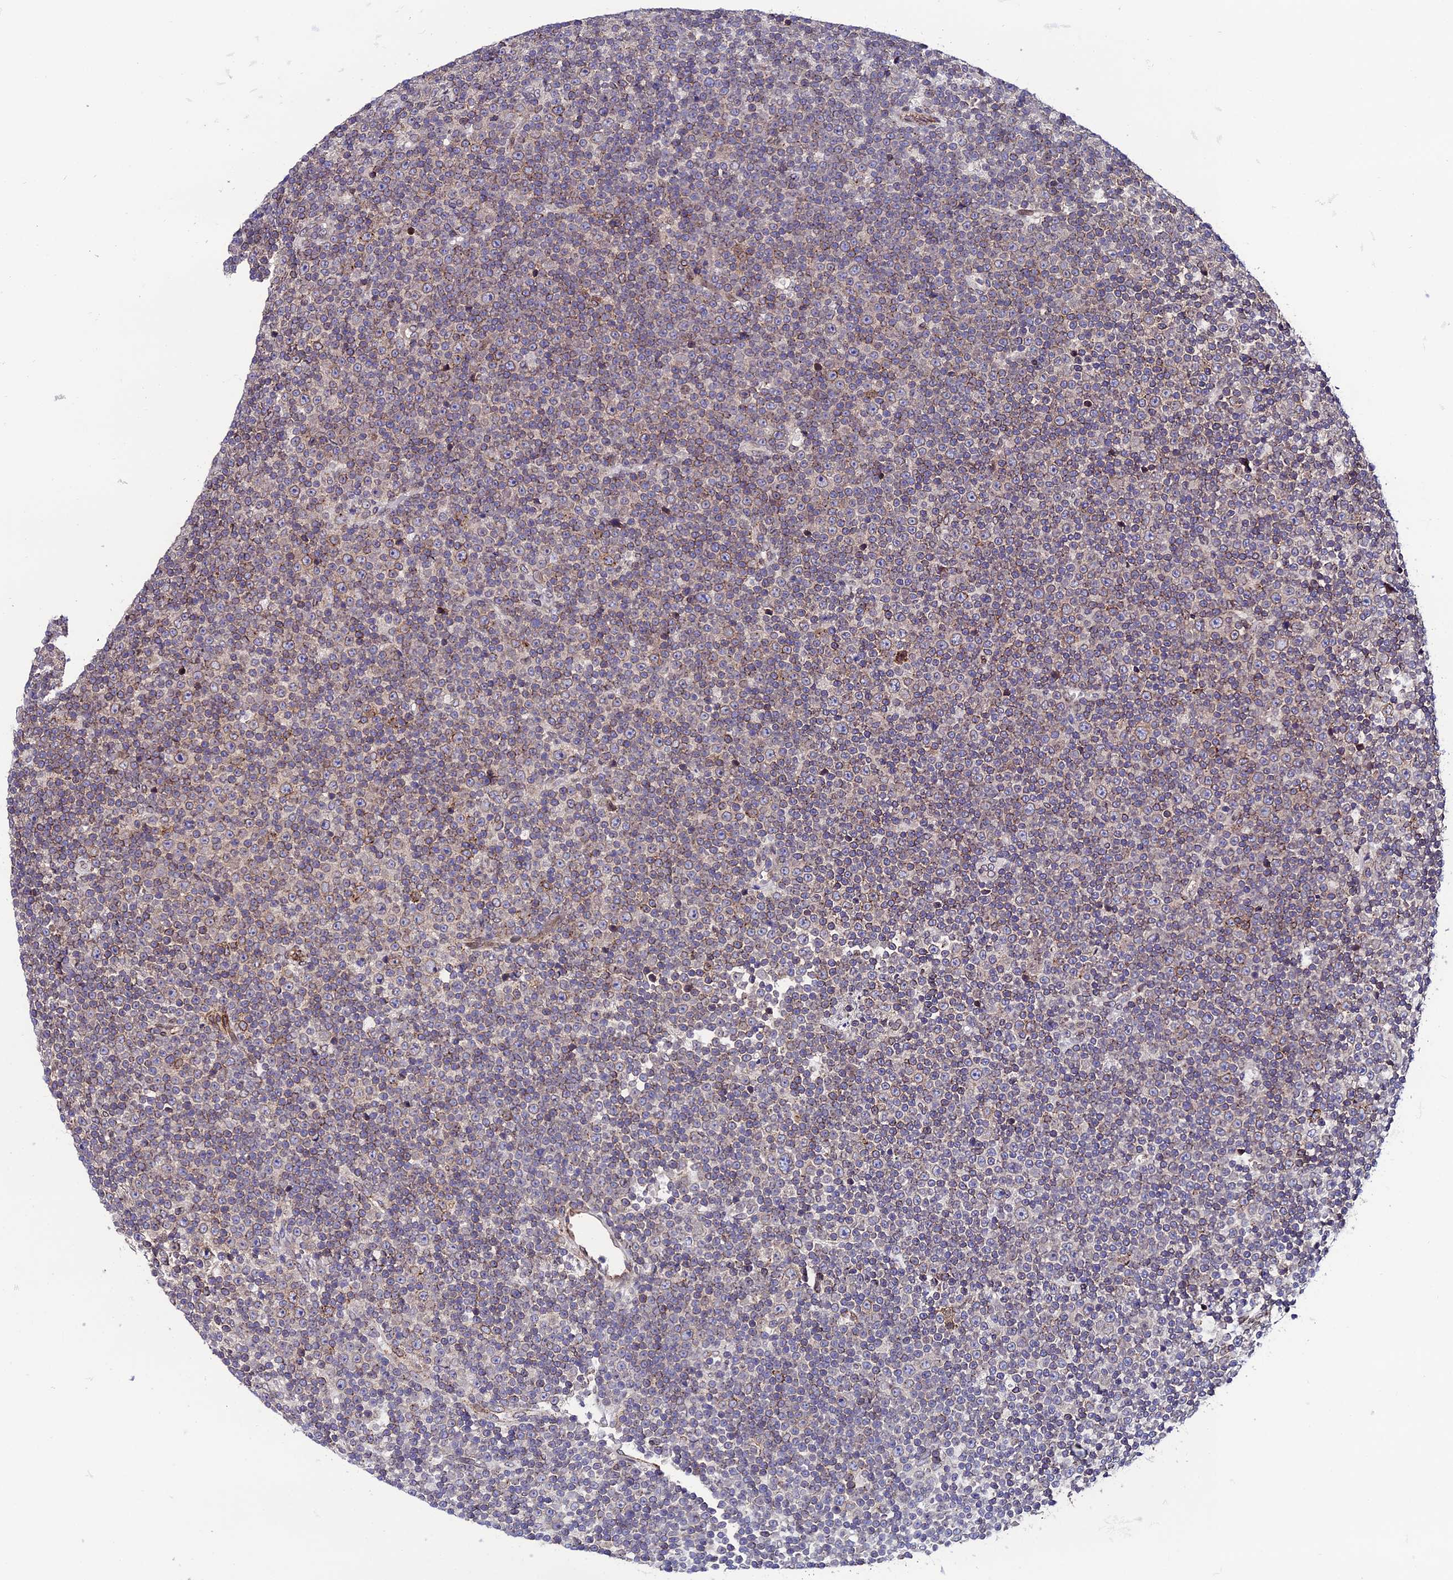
{"staining": {"intensity": "weak", "quantity": "25%-75%", "location": "cytoplasmic/membranous"}, "tissue": "lymphoma", "cell_type": "Tumor cells", "image_type": "cancer", "snomed": [{"axis": "morphology", "description": "Malignant lymphoma, non-Hodgkin's type, Low grade"}, {"axis": "topography", "description": "Lymph node"}], "caption": "Tumor cells exhibit low levels of weak cytoplasmic/membranous staining in about 25%-75% of cells in malignant lymphoma, non-Hodgkin's type (low-grade). Using DAB (brown) and hematoxylin (blue) stains, captured at high magnification using brightfield microscopy.", "gene": "DDX19A", "patient": {"sex": "female", "age": 67}}